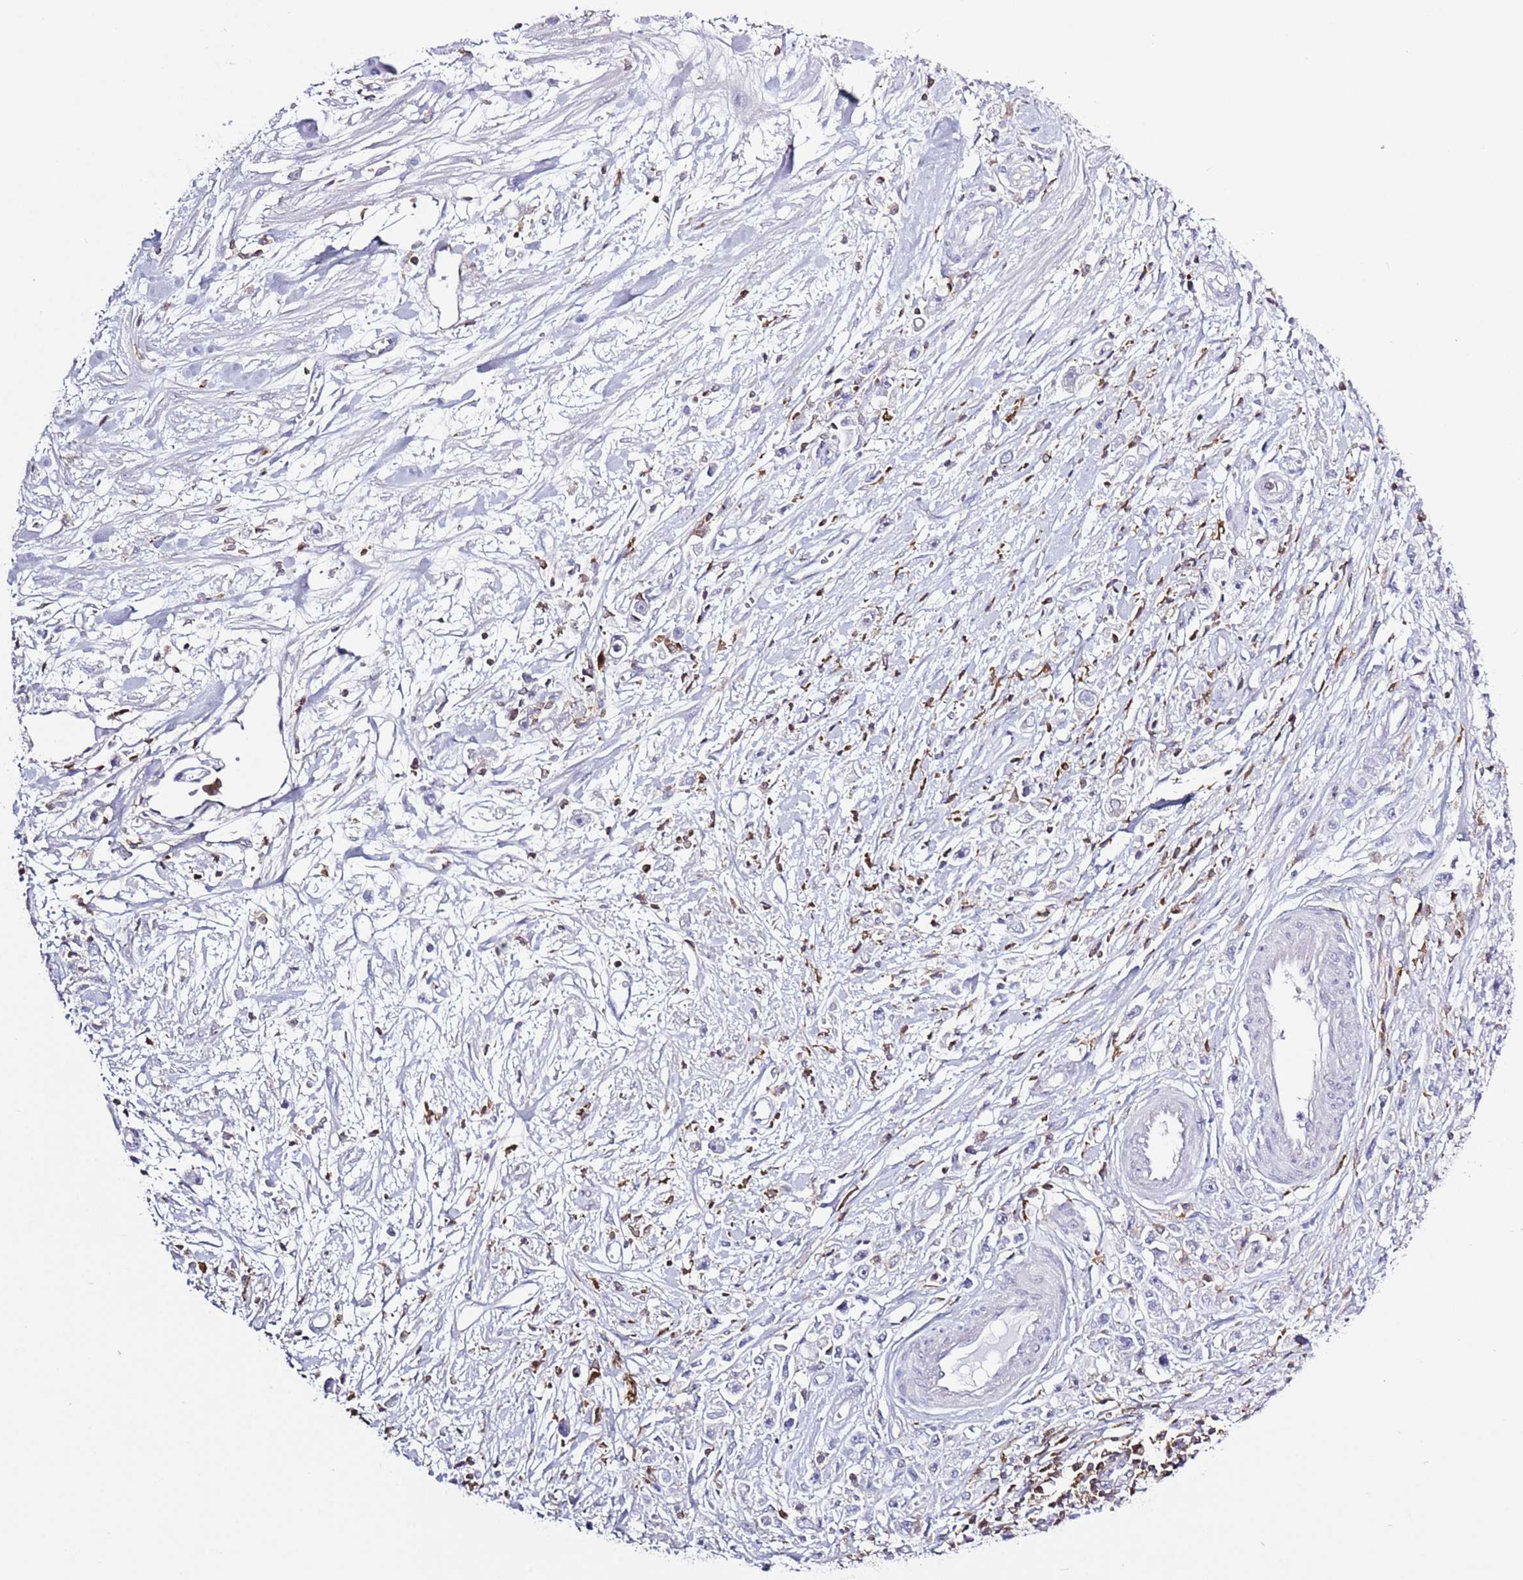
{"staining": {"intensity": "negative", "quantity": "none", "location": "none"}, "tissue": "stomach cancer", "cell_type": "Tumor cells", "image_type": "cancer", "snomed": [{"axis": "morphology", "description": "Adenocarcinoma, NOS"}, {"axis": "topography", "description": "Stomach"}], "caption": "Stomach cancer (adenocarcinoma) was stained to show a protein in brown. There is no significant staining in tumor cells. (Immunohistochemistry, brightfield microscopy, high magnification).", "gene": "LPXN", "patient": {"sex": "female", "age": 59}}